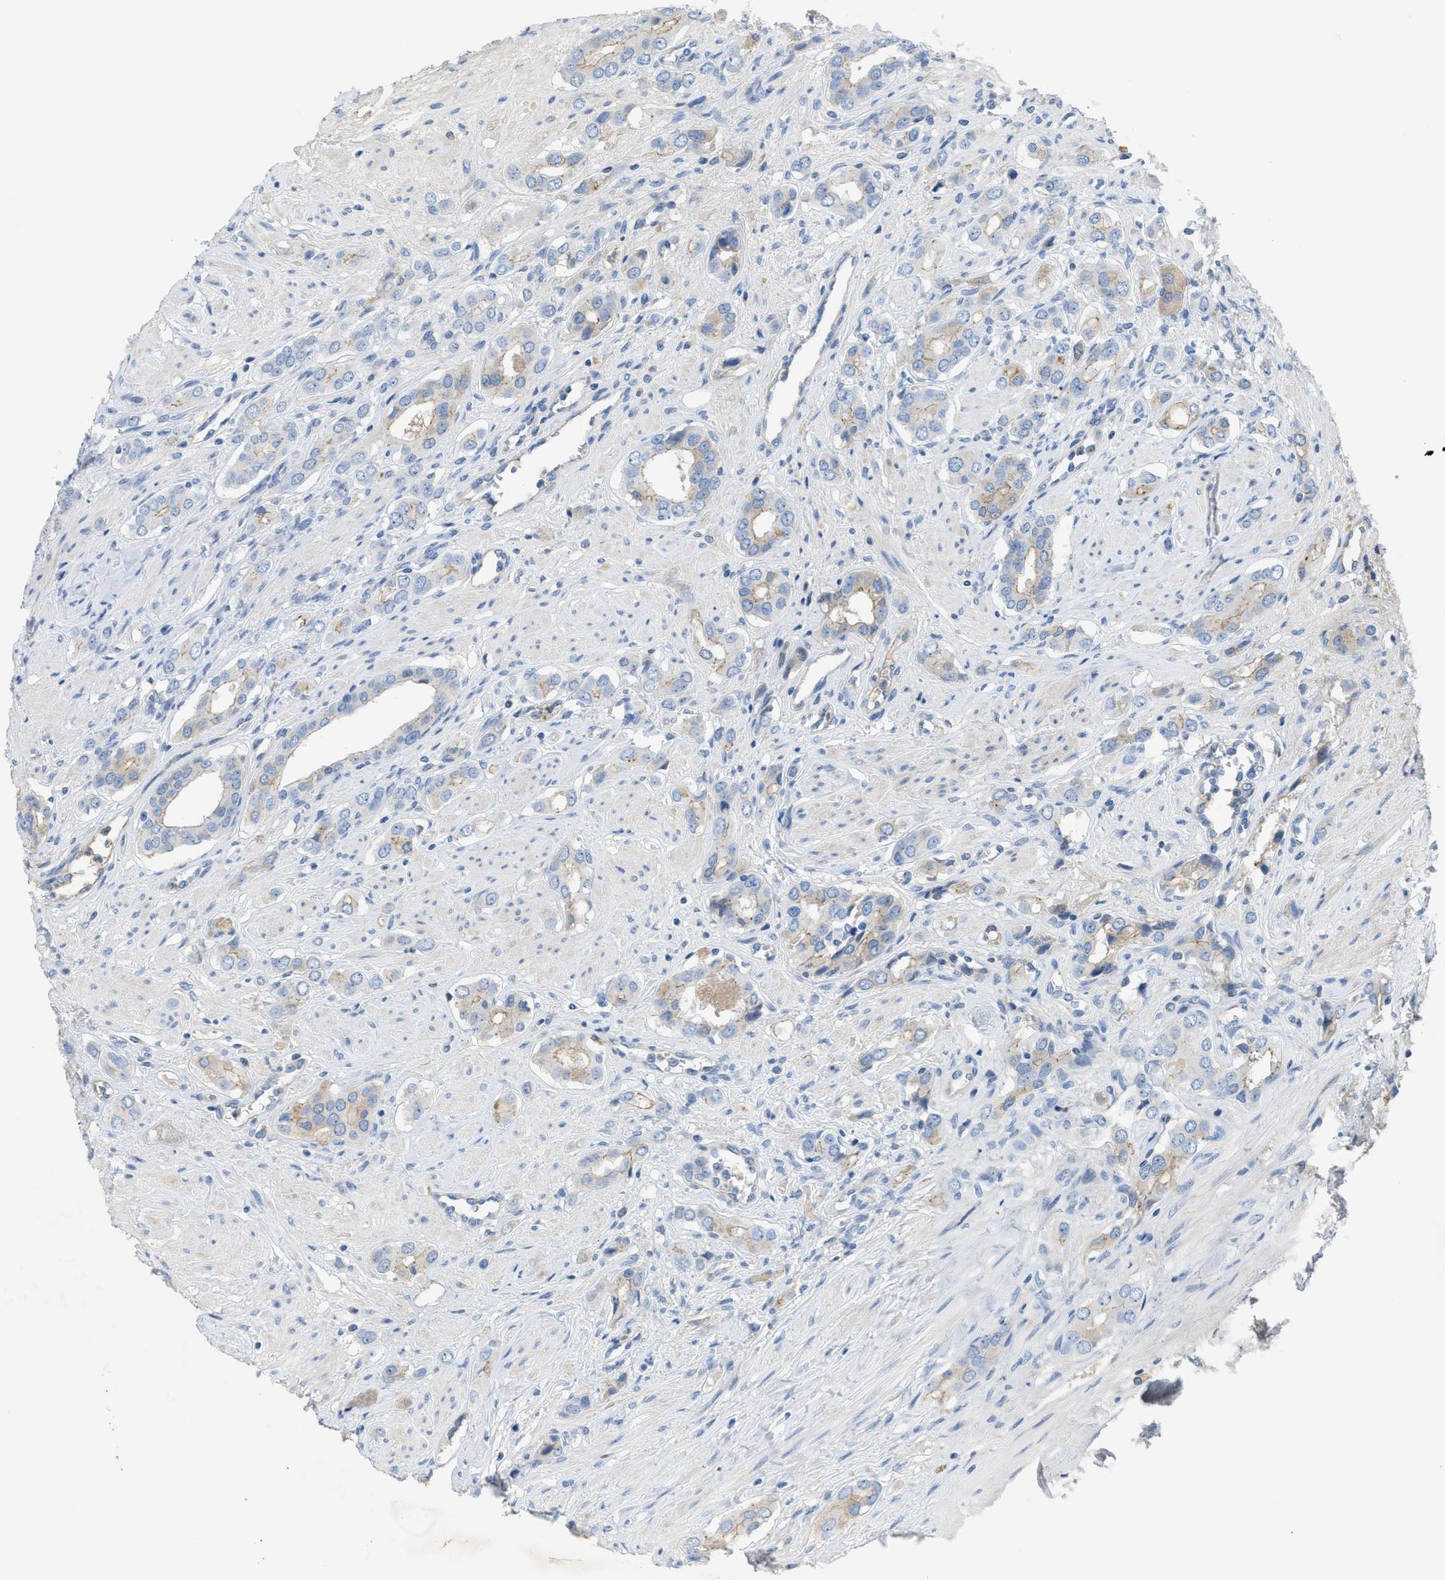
{"staining": {"intensity": "weak", "quantity": "25%-75%", "location": "cytoplasmic/membranous"}, "tissue": "prostate cancer", "cell_type": "Tumor cells", "image_type": "cancer", "snomed": [{"axis": "morphology", "description": "Adenocarcinoma, High grade"}, {"axis": "topography", "description": "Prostate"}], "caption": "Human adenocarcinoma (high-grade) (prostate) stained with a protein marker exhibits weak staining in tumor cells.", "gene": "CRB3", "patient": {"sex": "male", "age": 52}}